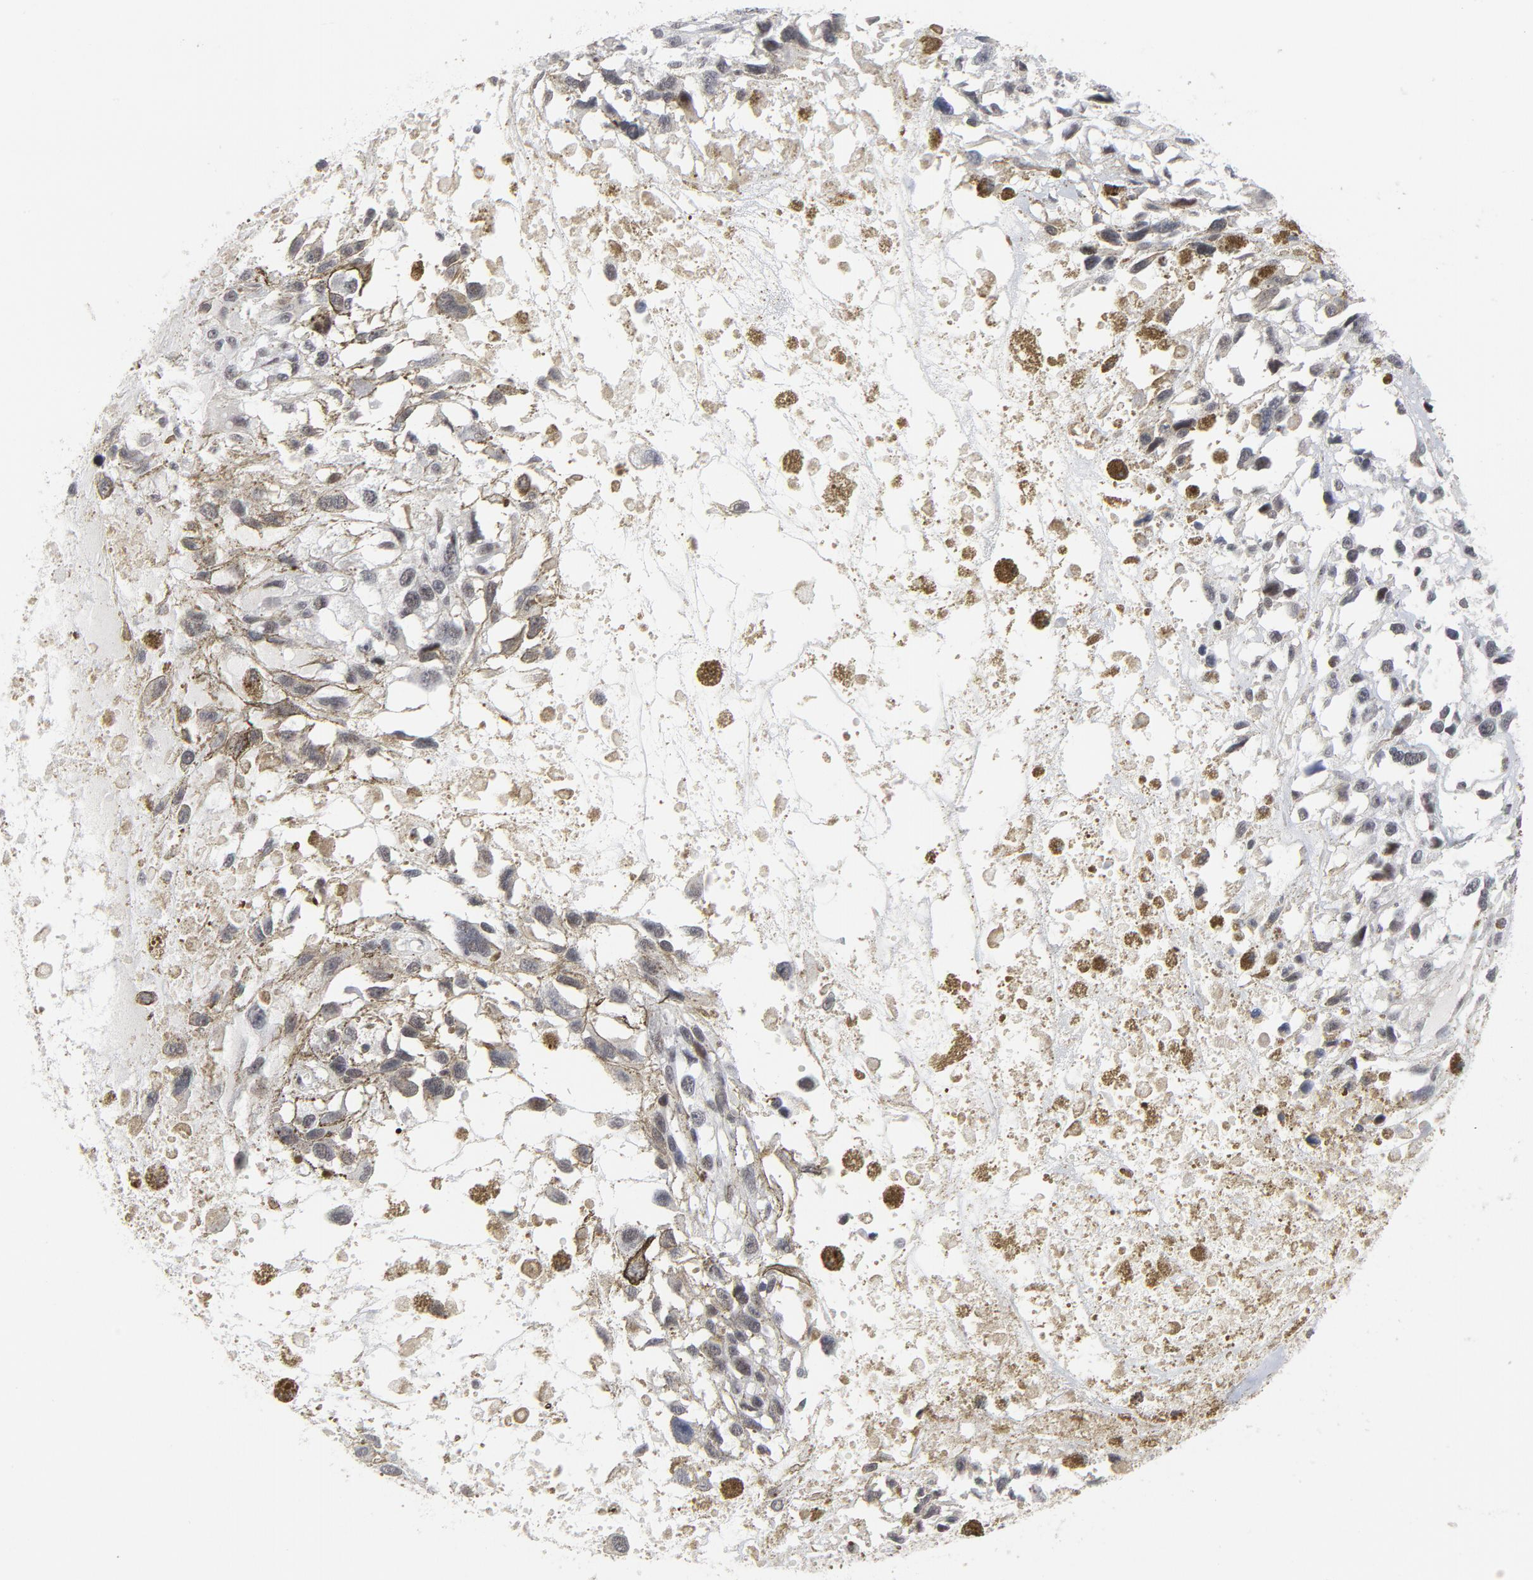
{"staining": {"intensity": "weak", "quantity": "25%-75%", "location": "nuclear"}, "tissue": "melanoma", "cell_type": "Tumor cells", "image_type": "cancer", "snomed": [{"axis": "morphology", "description": "Malignant melanoma, Metastatic site"}, {"axis": "topography", "description": "Lymph node"}], "caption": "An image of human melanoma stained for a protein demonstrates weak nuclear brown staining in tumor cells.", "gene": "GABPA", "patient": {"sex": "male", "age": 59}}